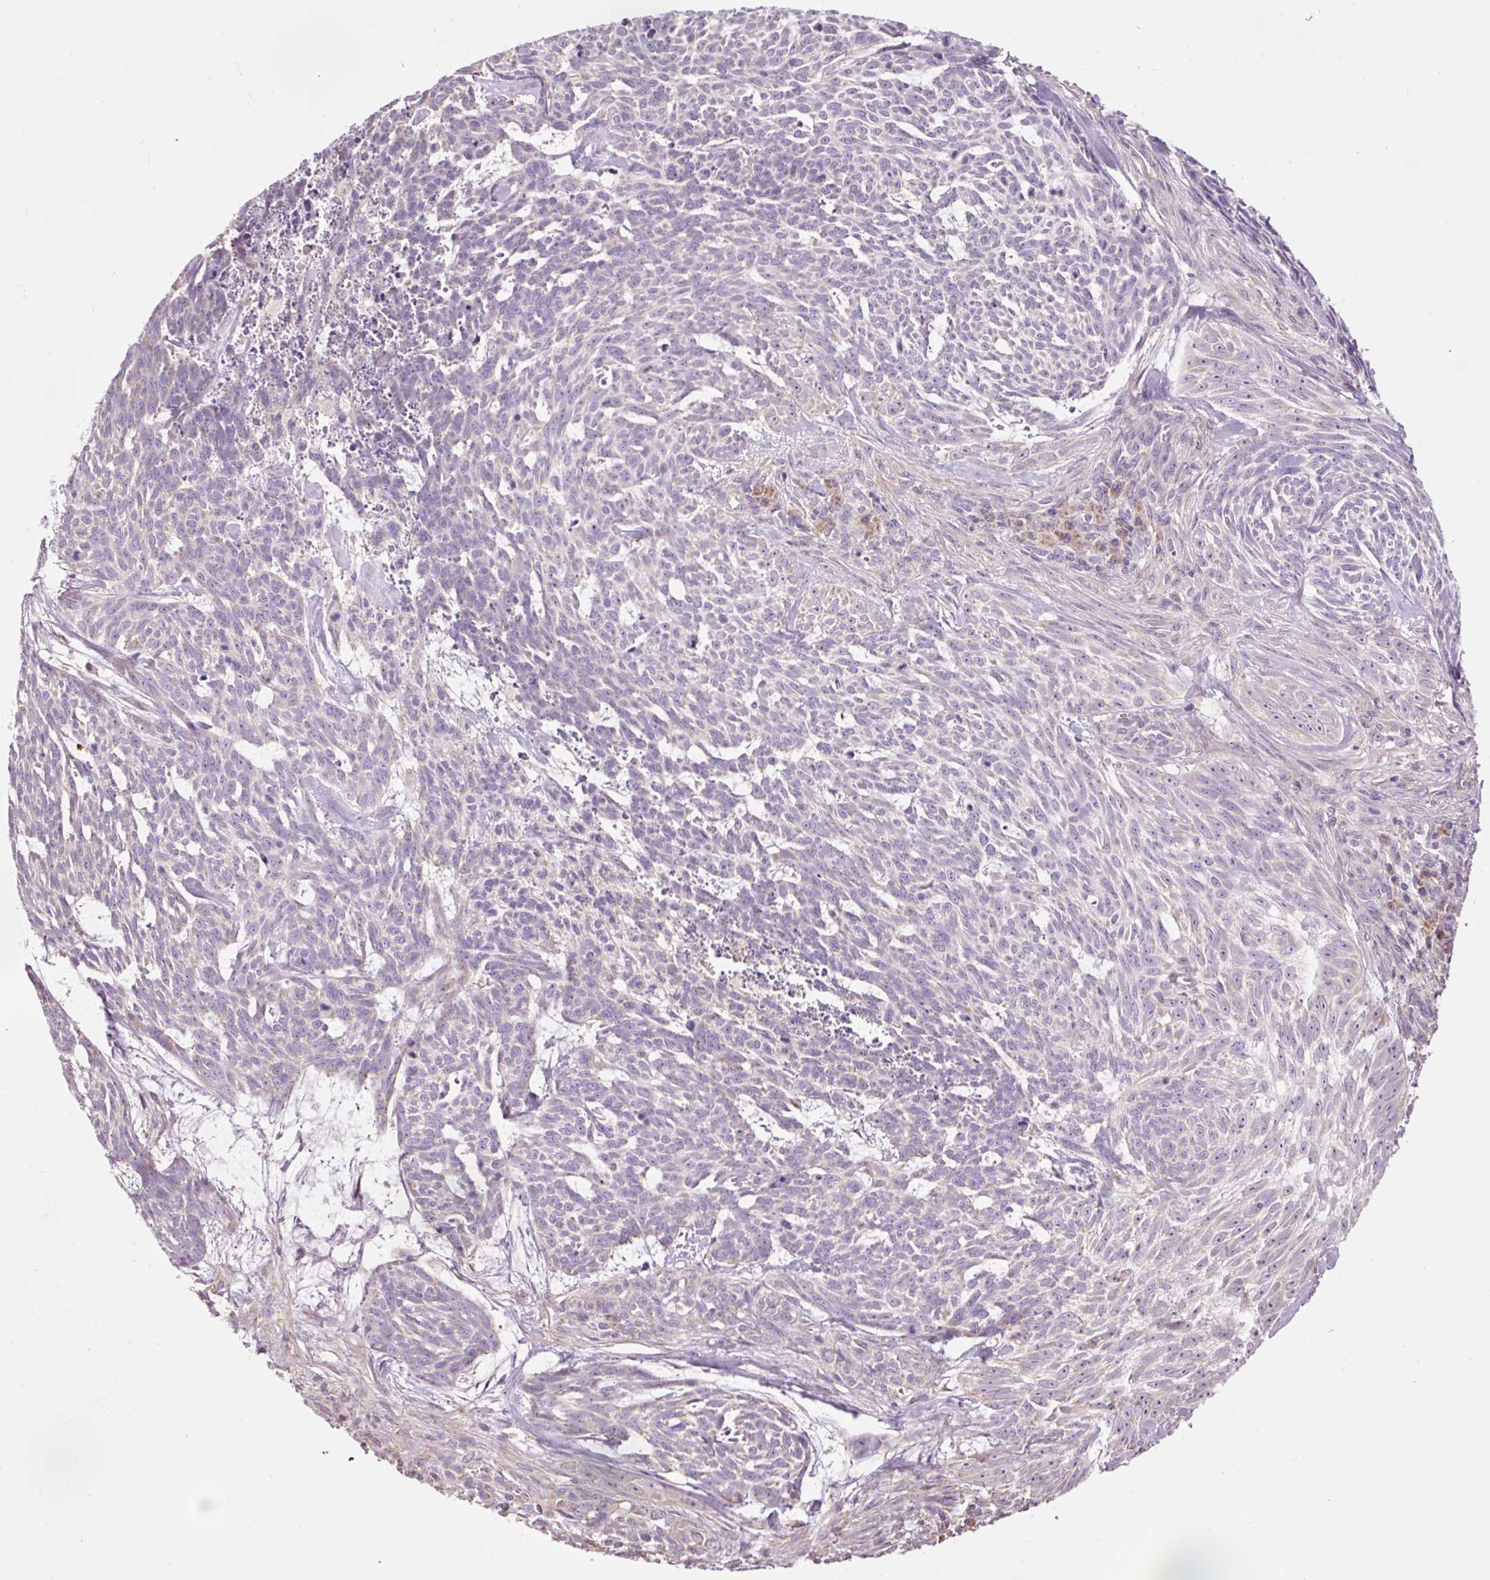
{"staining": {"intensity": "negative", "quantity": "none", "location": "none"}, "tissue": "skin cancer", "cell_type": "Tumor cells", "image_type": "cancer", "snomed": [{"axis": "morphology", "description": "Basal cell carcinoma"}, {"axis": "topography", "description": "Skin"}], "caption": "Protein analysis of skin basal cell carcinoma exhibits no significant staining in tumor cells.", "gene": "PRDX5", "patient": {"sex": "female", "age": 93}}